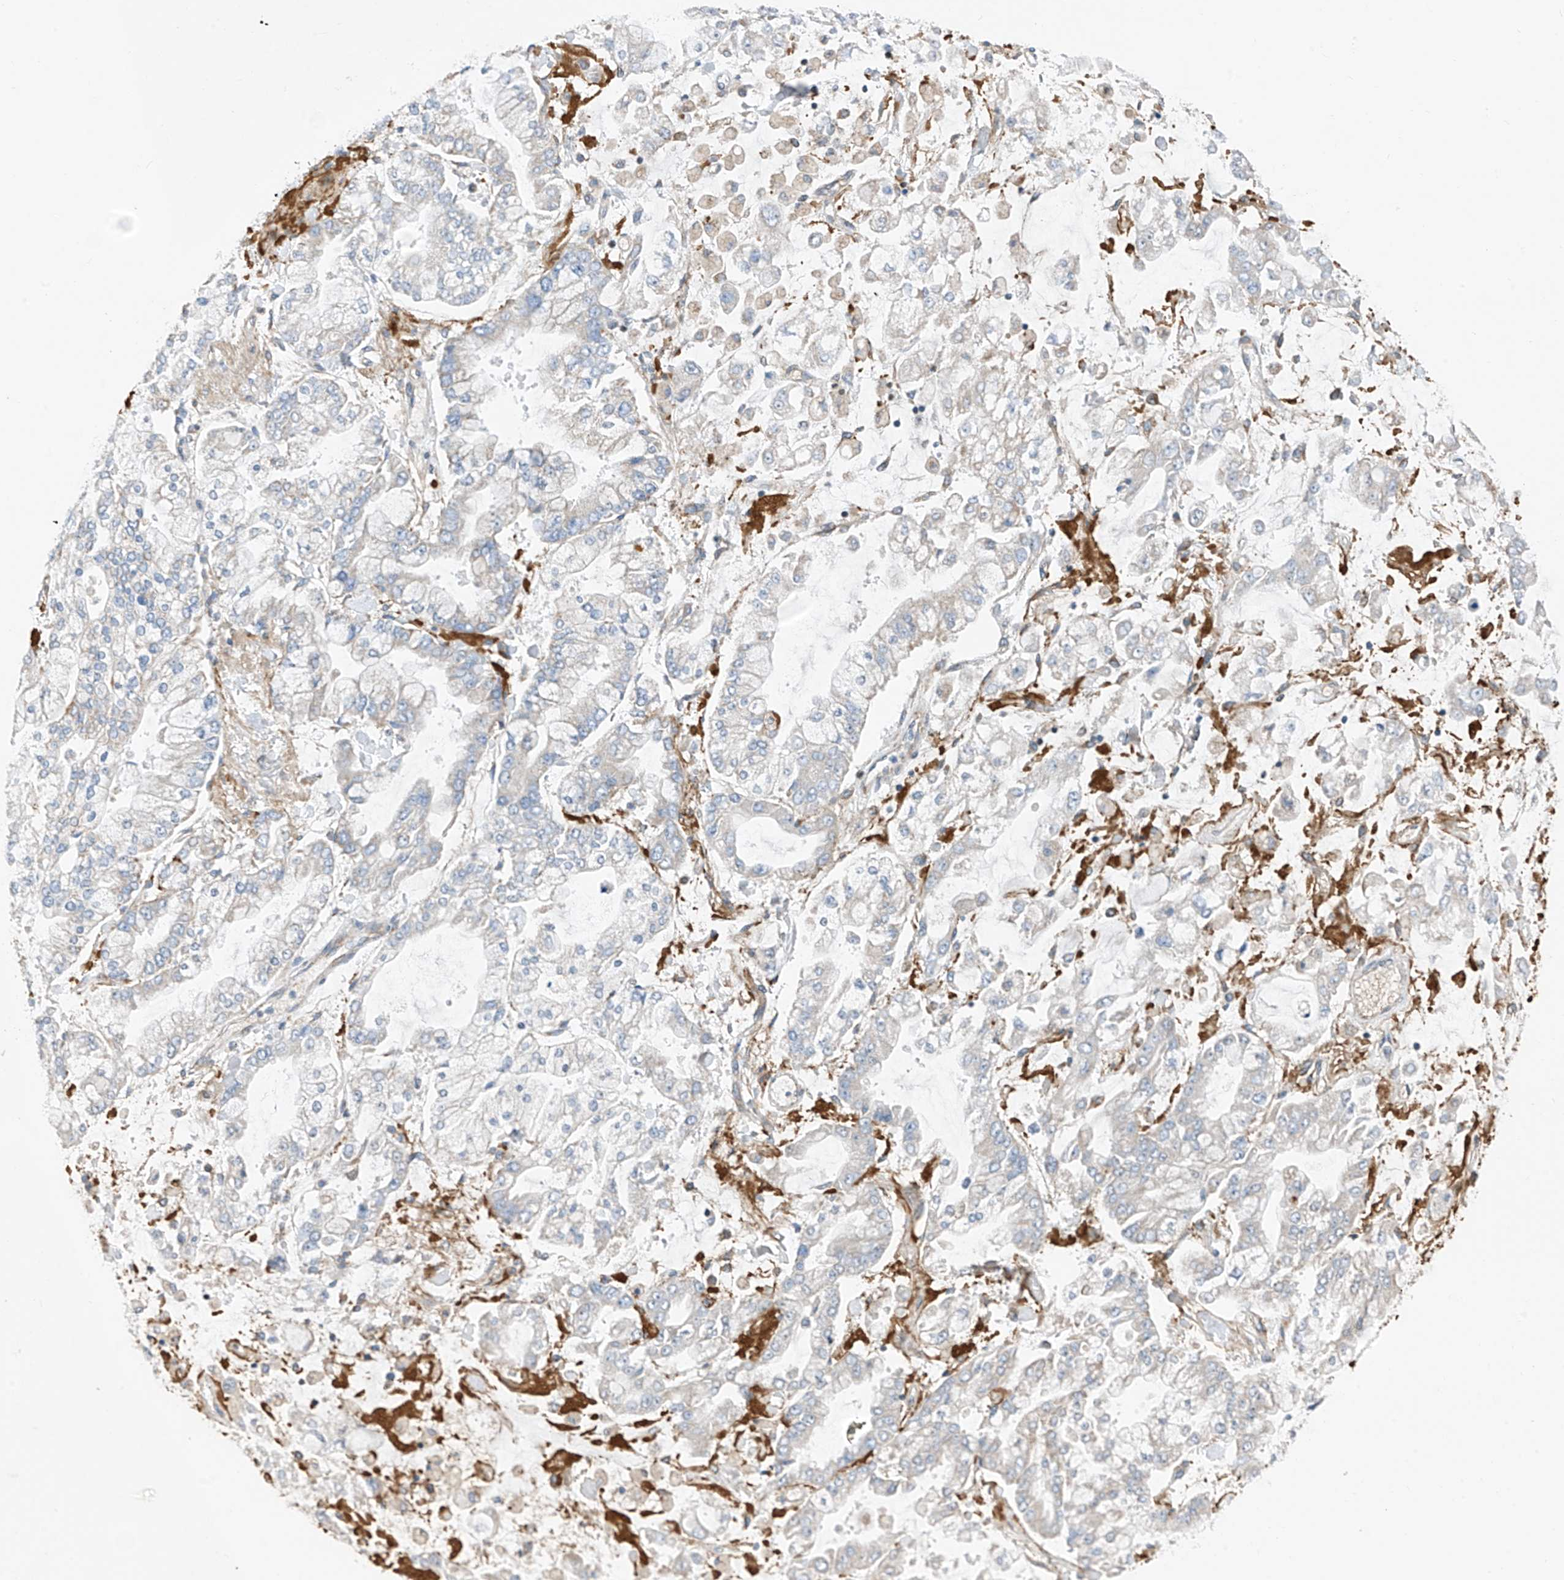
{"staining": {"intensity": "negative", "quantity": "none", "location": "none"}, "tissue": "stomach cancer", "cell_type": "Tumor cells", "image_type": "cancer", "snomed": [{"axis": "morphology", "description": "Normal tissue, NOS"}, {"axis": "morphology", "description": "Adenocarcinoma, NOS"}, {"axis": "topography", "description": "Stomach, upper"}, {"axis": "topography", "description": "Stomach"}], "caption": "There is no significant staining in tumor cells of stomach adenocarcinoma.", "gene": "EOMES", "patient": {"sex": "male", "age": 76}}